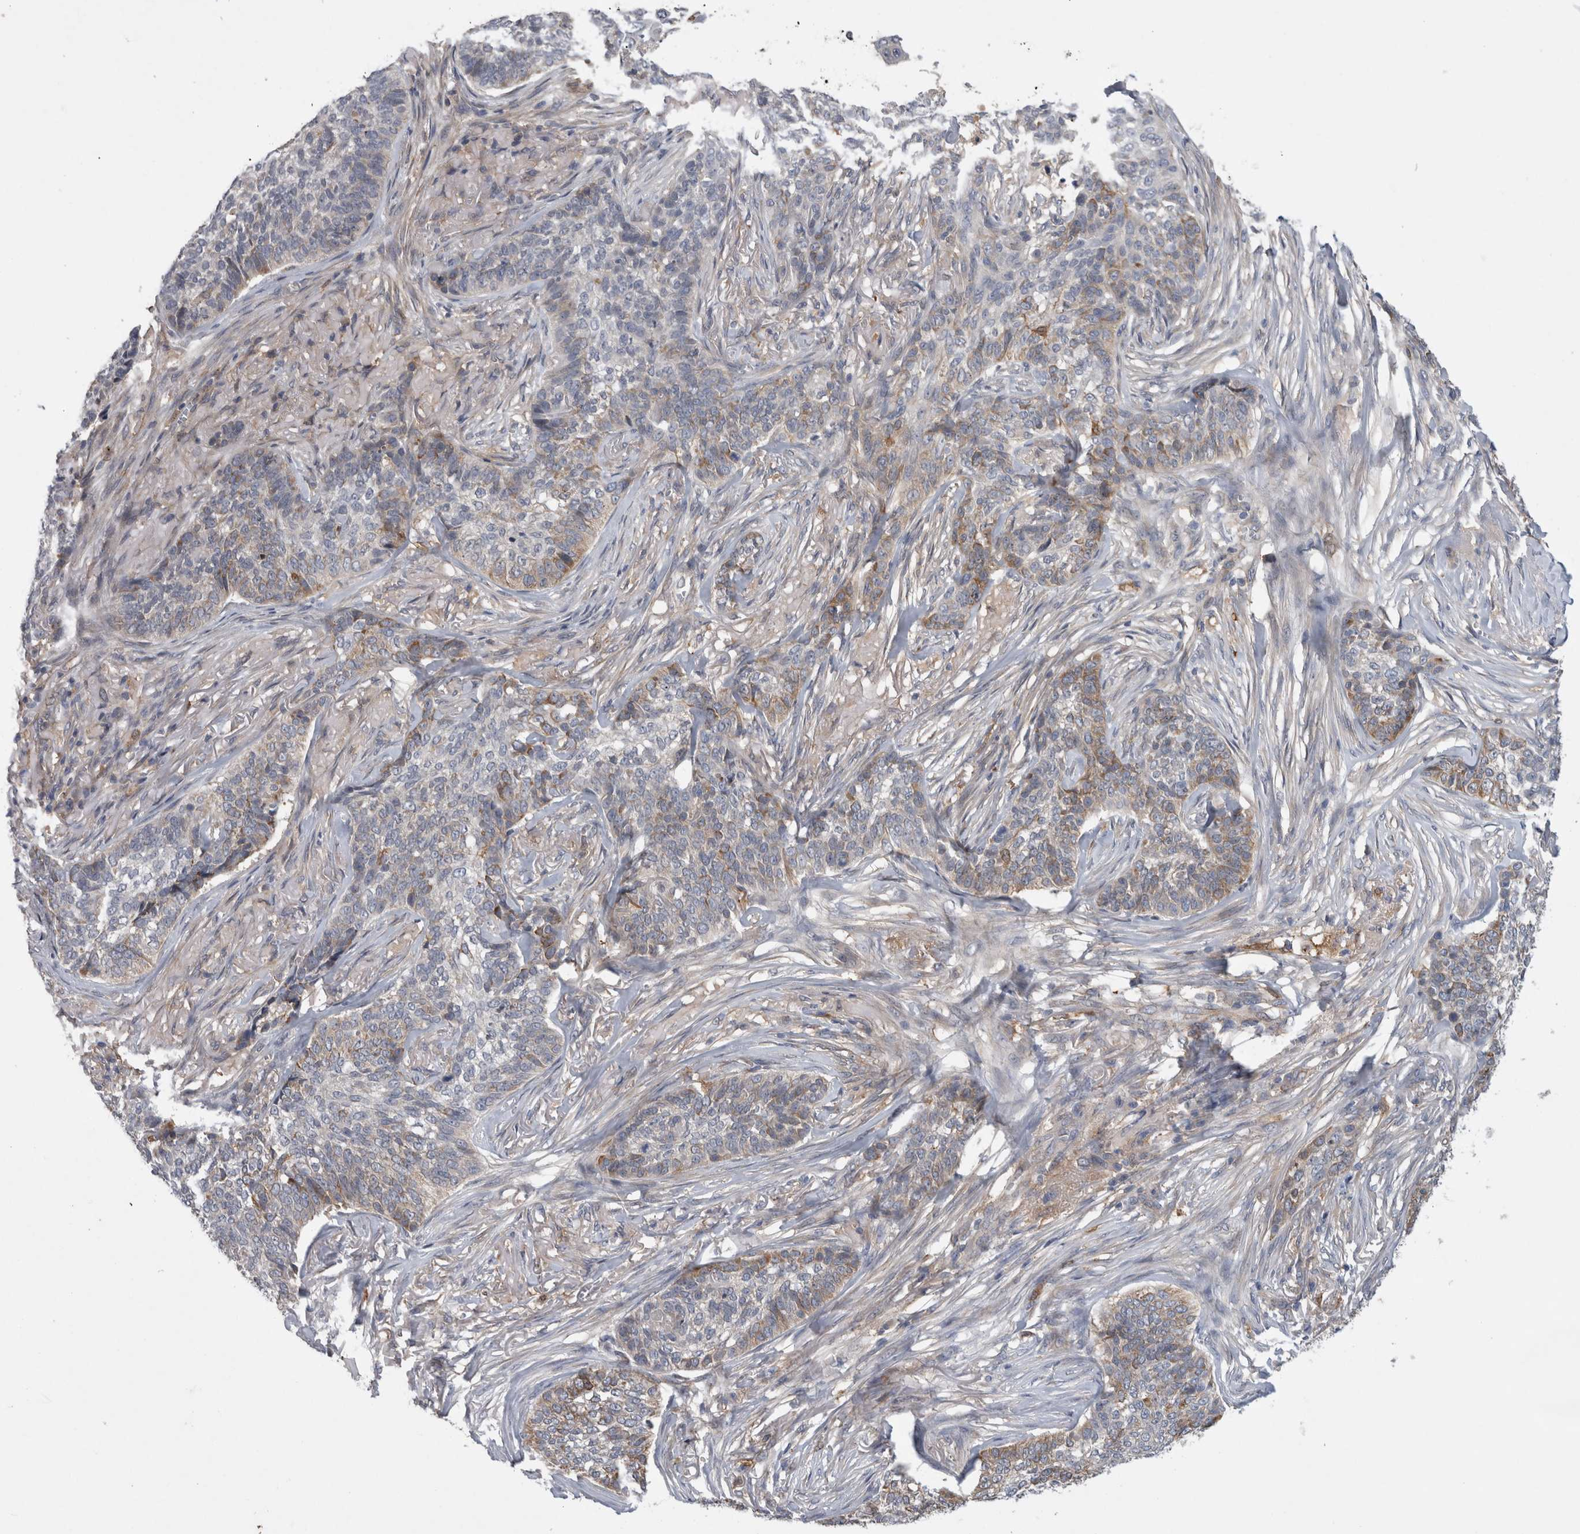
{"staining": {"intensity": "weak", "quantity": "<25%", "location": "cytoplasmic/membranous"}, "tissue": "skin cancer", "cell_type": "Tumor cells", "image_type": "cancer", "snomed": [{"axis": "morphology", "description": "Basal cell carcinoma"}, {"axis": "topography", "description": "Skin"}], "caption": "High power microscopy photomicrograph of an immunohistochemistry (IHC) micrograph of skin basal cell carcinoma, revealing no significant expression in tumor cells.", "gene": "ANKFY1", "patient": {"sex": "male", "age": 85}}